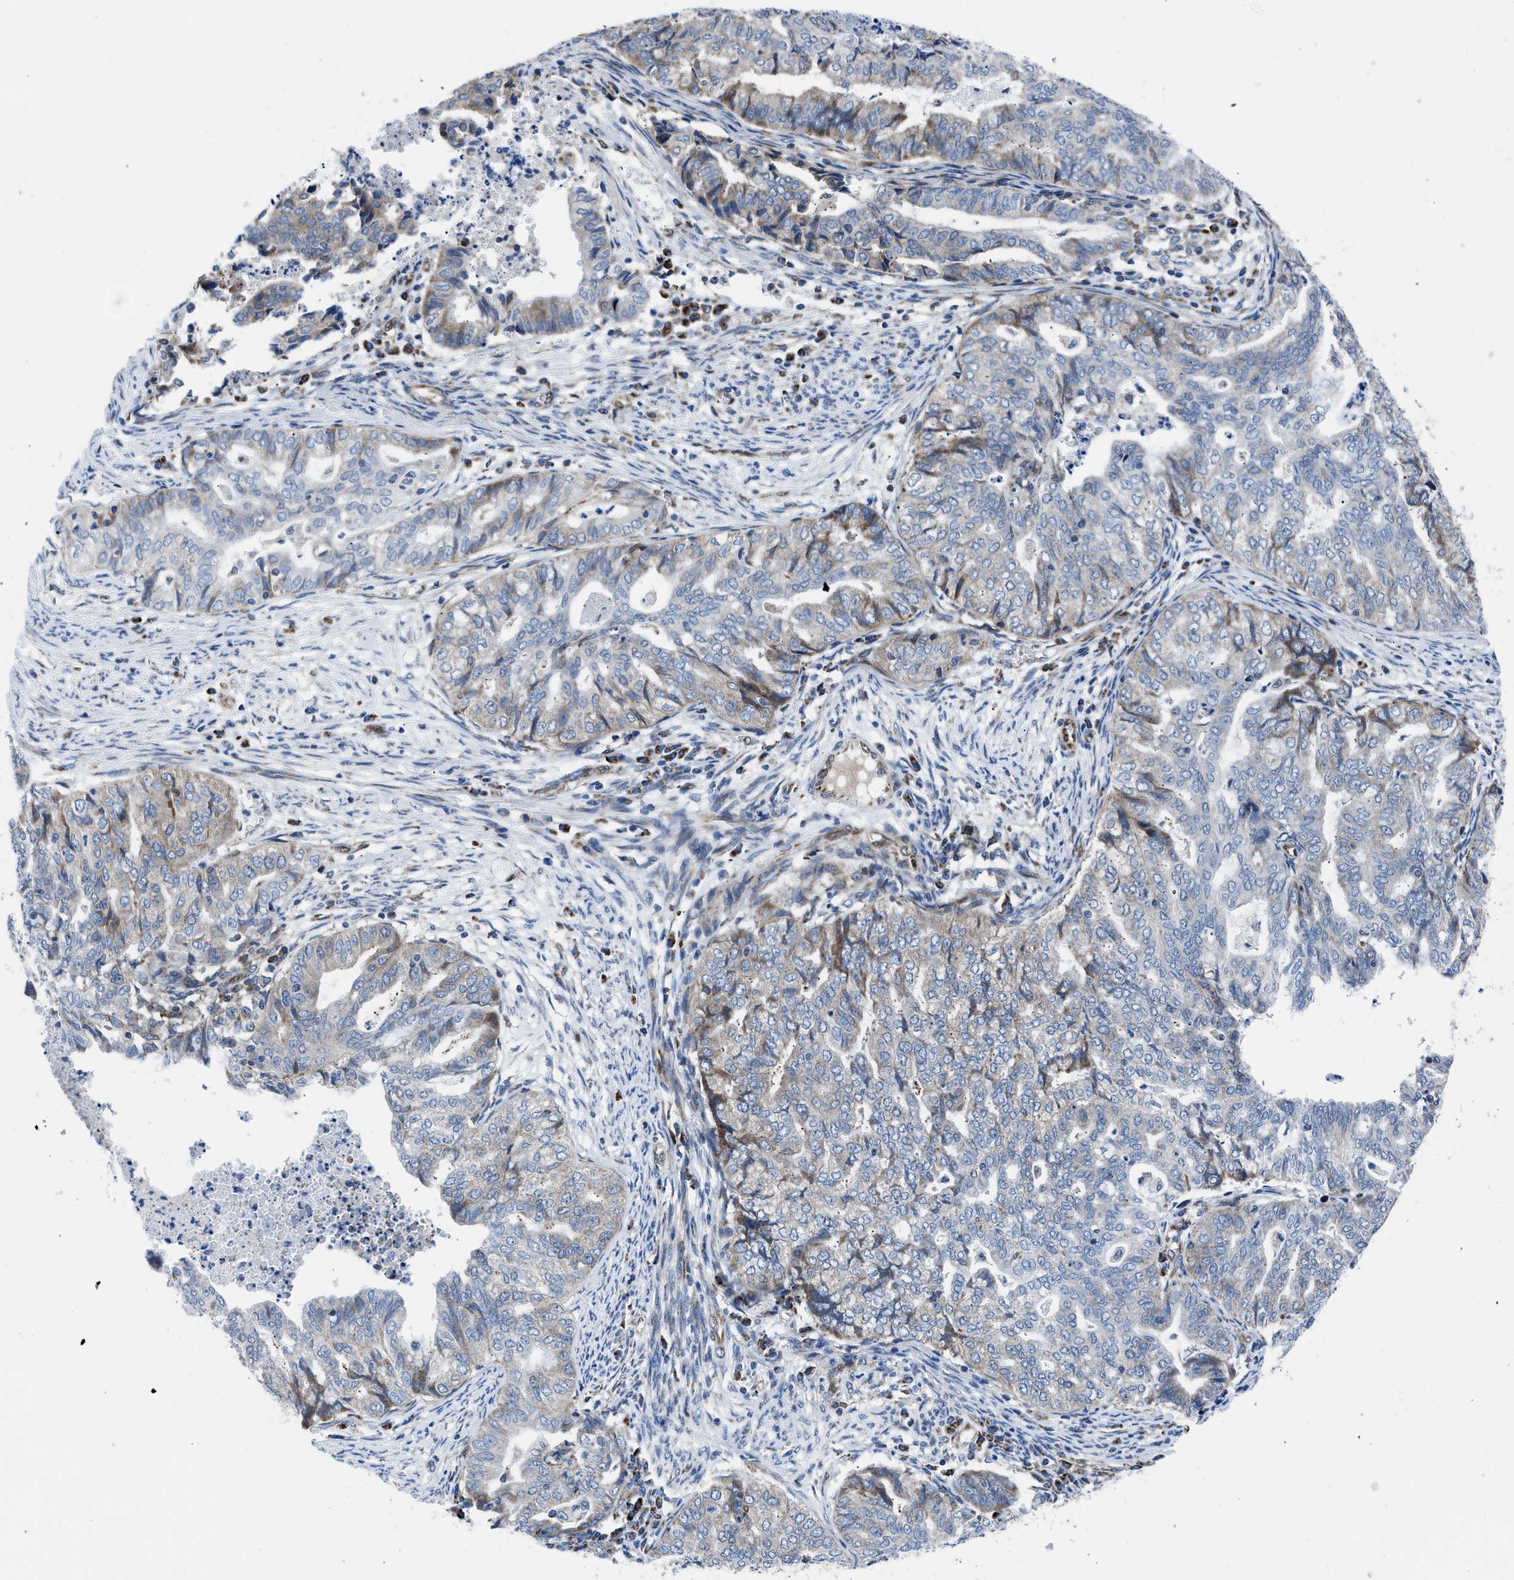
{"staining": {"intensity": "moderate", "quantity": "<25%", "location": "cytoplasmic/membranous"}, "tissue": "endometrial cancer", "cell_type": "Tumor cells", "image_type": "cancer", "snomed": [{"axis": "morphology", "description": "Adenocarcinoma, NOS"}, {"axis": "topography", "description": "Endometrium"}], "caption": "Immunohistochemistry image of endometrial cancer (adenocarcinoma) stained for a protein (brown), which exhibits low levels of moderate cytoplasmic/membranous staining in approximately <25% of tumor cells.", "gene": "LMO2", "patient": {"sex": "female", "age": 79}}